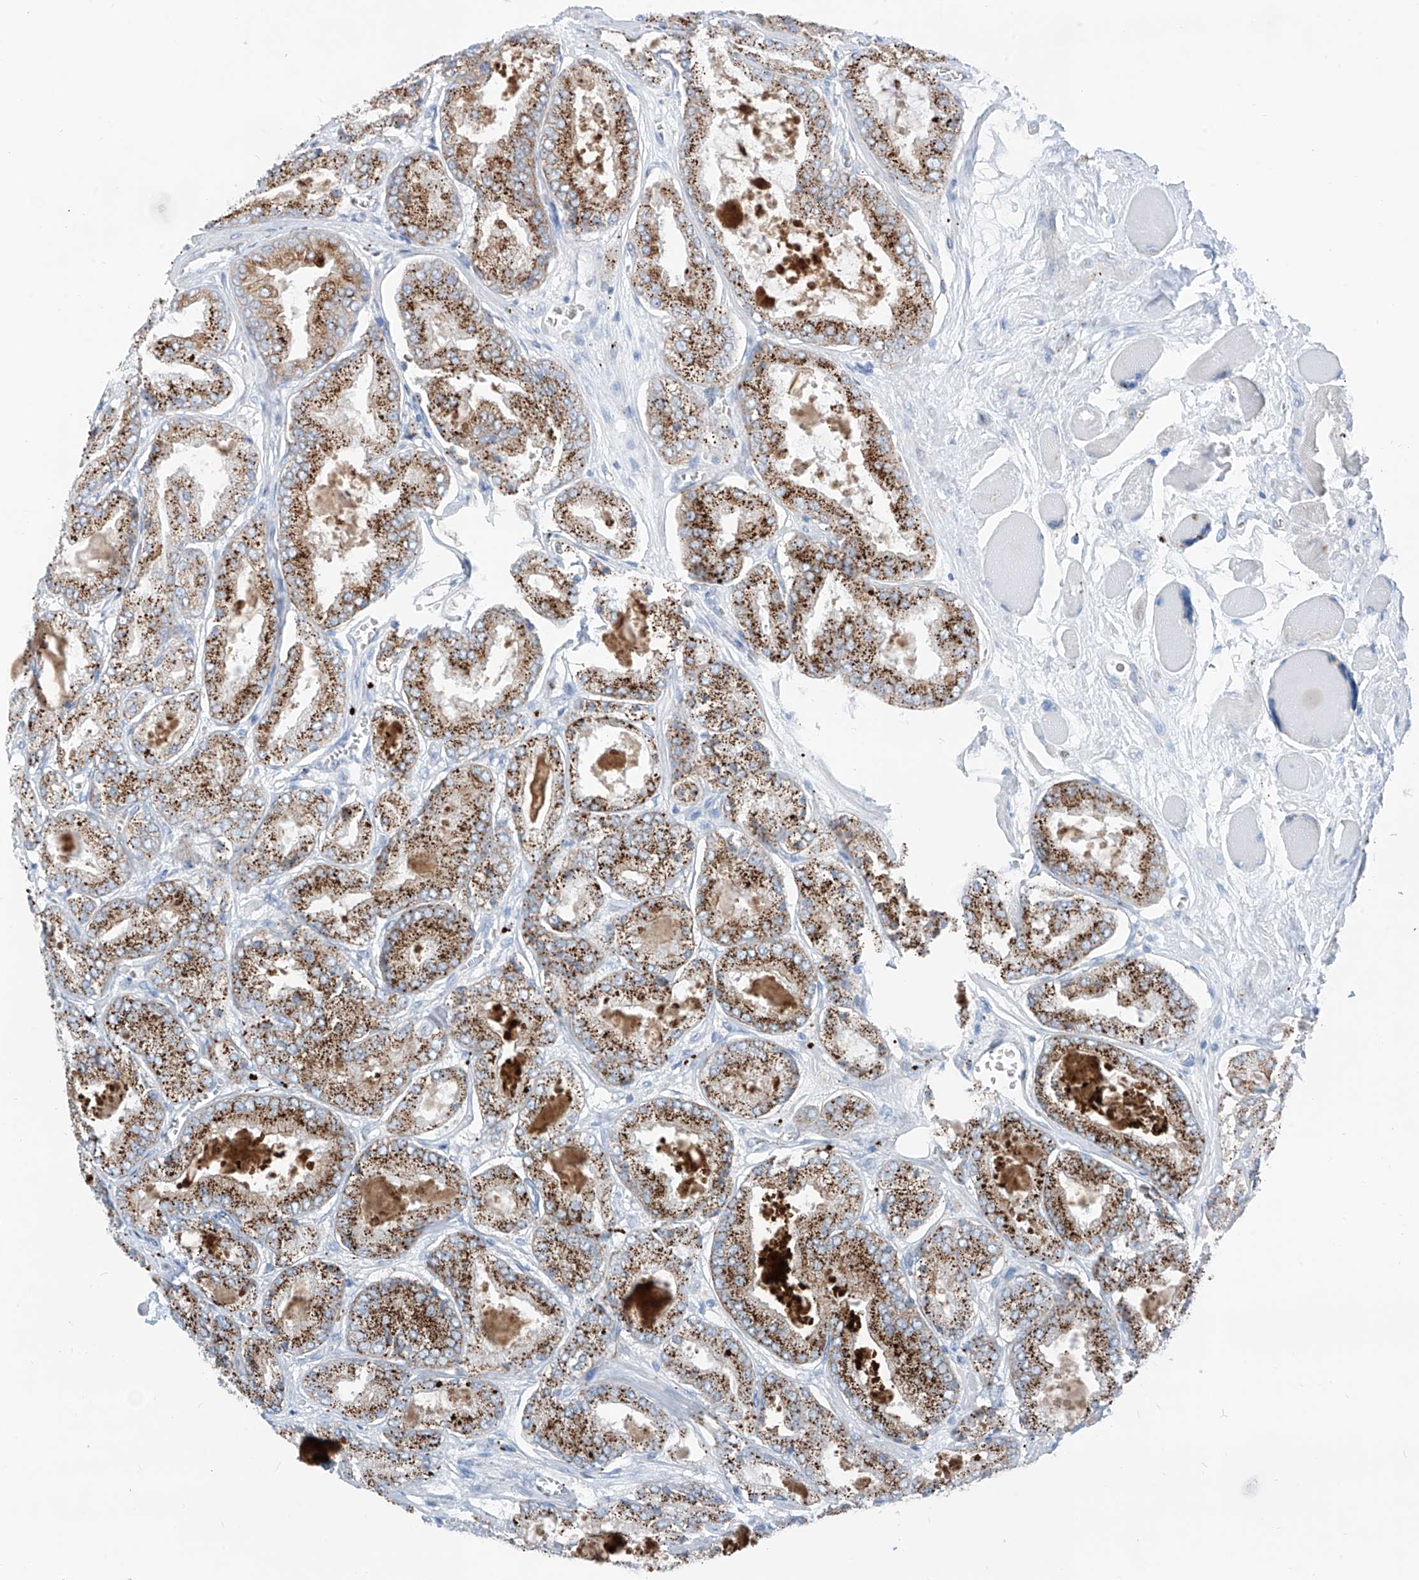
{"staining": {"intensity": "strong", "quantity": ">75%", "location": "cytoplasmic/membranous"}, "tissue": "prostate cancer", "cell_type": "Tumor cells", "image_type": "cancer", "snomed": [{"axis": "morphology", "description": "Adenocarcinoma, Low grade"}, {"axis": "topography", "description": "Prostate"}], "caption": "Tumor cells demonstrate high levels of strong cytoplasmic/membranous staining in about >75% of cells in prostate cancer (adenocarcinoma (low-grade)). The protein of interest is stained brown, and the nuclei are stained in blue (DAB (3,3'-diaminobenzidine) IHC with brightfield microscopy, high magnification).", "gene": "GPR137C", "patient": {"sex": "male", "age": 67}}